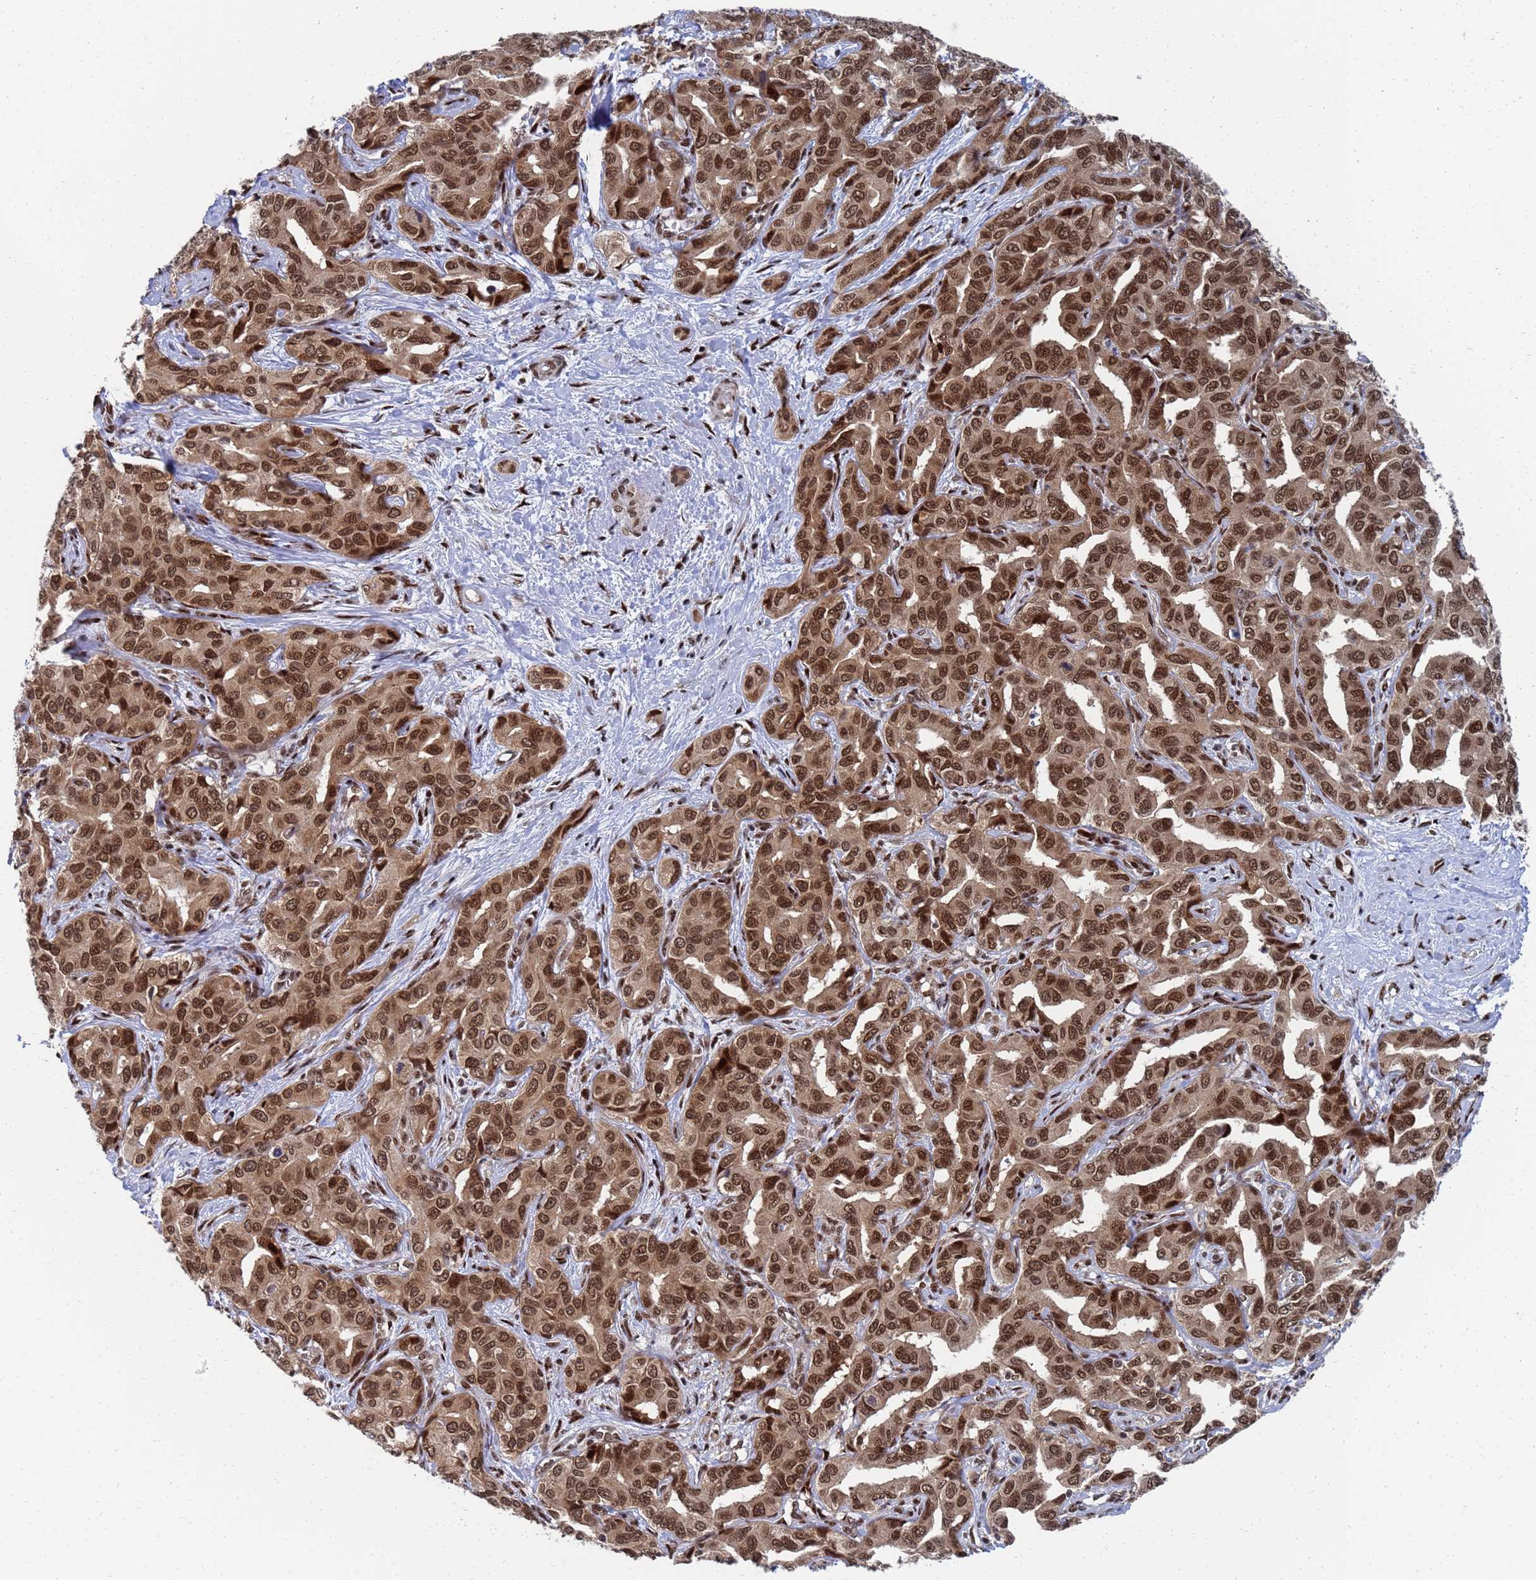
{"staining": {"intensity": "strong", "quantity": ">75%", "location": "cytoplasmic/membranous,nuclear"}, "tissue": "liver cancer", "cell_type": "Tumor cells", "image_type": "cancer", "snomed": [{"axis": "morphology", "description": "Cholangiocarcinoma"}, {"axis": "topography", "description": "Liver"}], "caption": "DAB (3,3'-diaminobenzidine) immunohistochemical staining of liver cancer (cholangiocarcinoma) exhibits strong cytoplasmic/membranous and nuclear protein expression in about >75% of tumor cells.", "gene": "AP5Z1", "patient": {"sex": "male", "age": 59}}